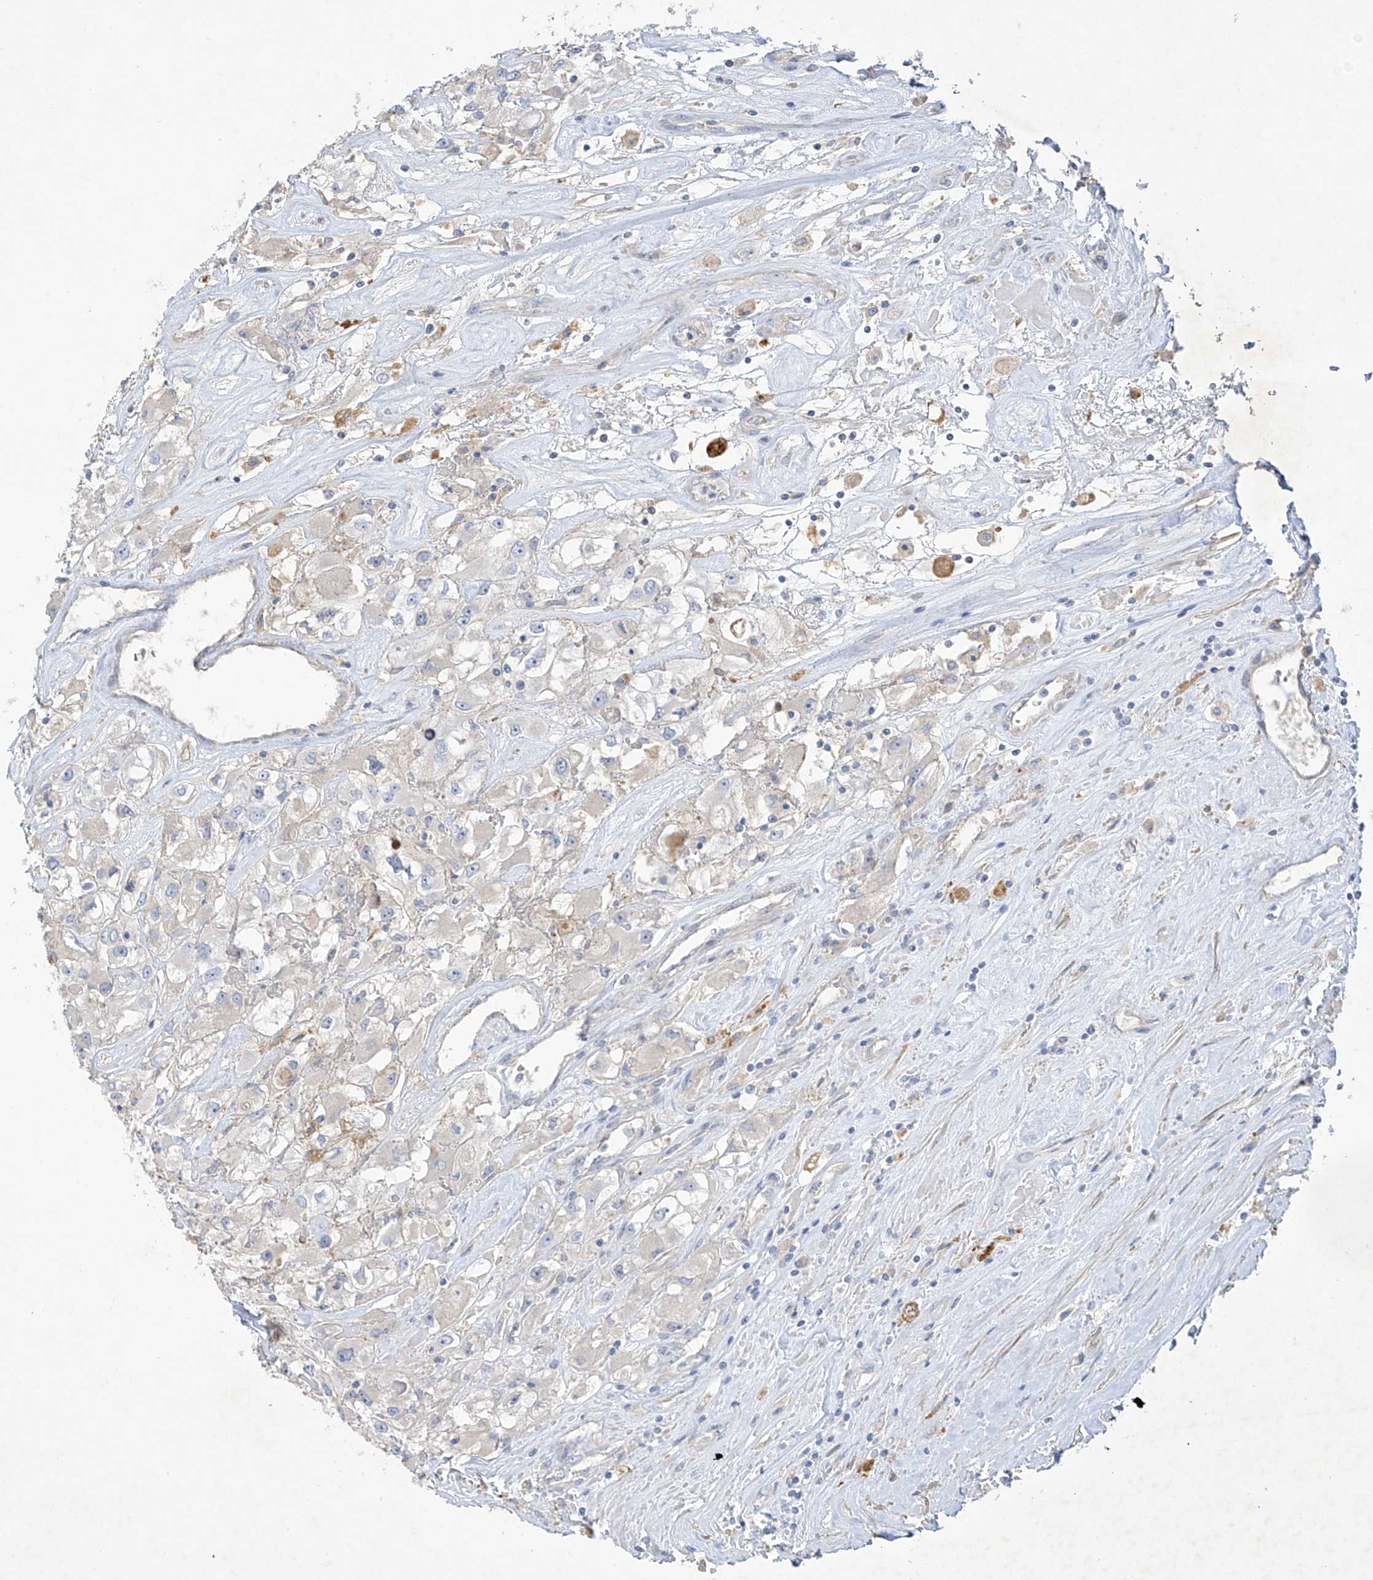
{"staining": {"intensity": "negative", "quantity": "none", "location": "none"}, "tissue": "renal cancer", "cell_type": "Tumor cells", "image_type": "cancer", "snomed": [{"axis": "morphology", "description": "Adenocarcinoma, NOS"}, {"axis": "topography", "description": "Kidney"}], "caption": "IHC micrograph of neoplastic tissue: renal cancer stained with DAB shows no significant protein staining in tumor cells.", "gene": "PRSS12", "patient": {"sex": "female", "age": 52}}